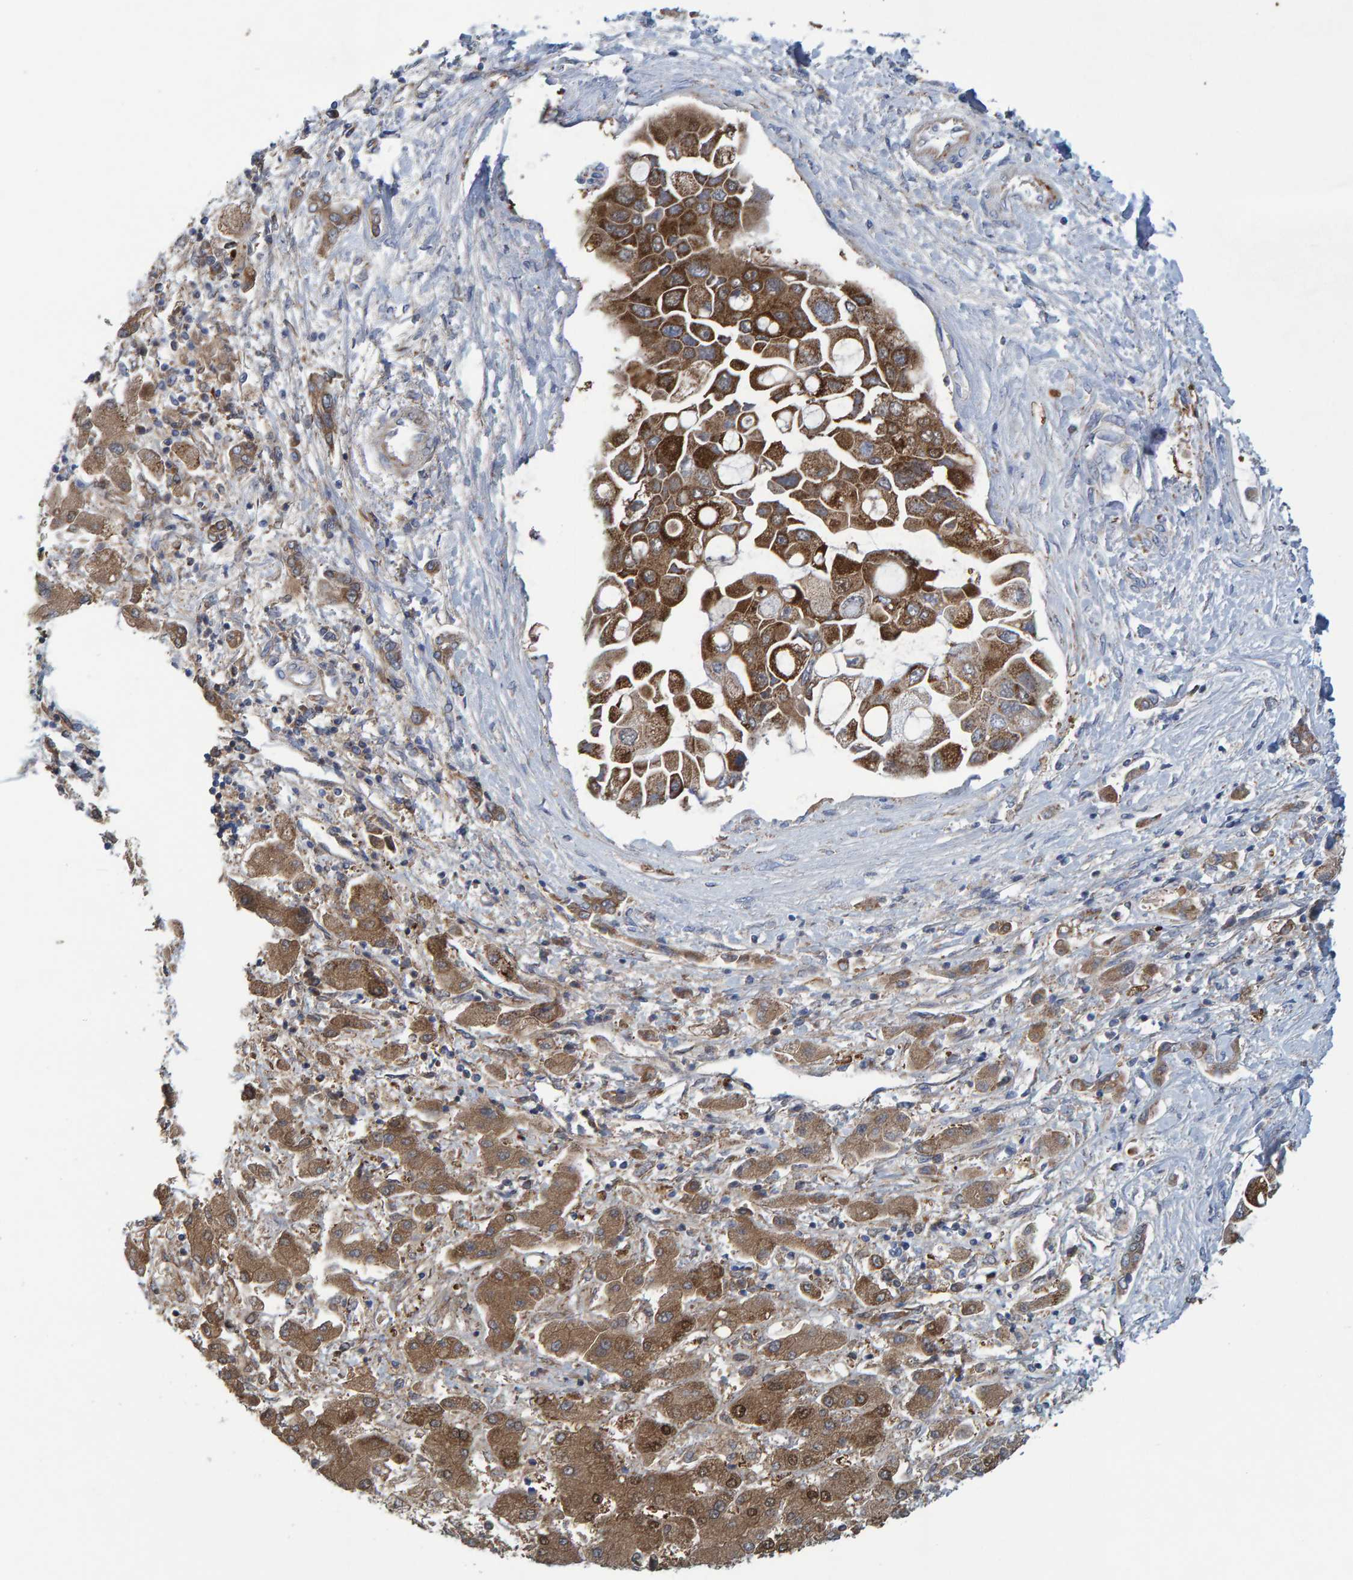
{"staining": {"intensity": "strong", "quantity": ">75%", "location": "cytoplasmic/membranous"}, "tissue": "liver cancer", "cell_type": "Tumor cells", "image_type": "cancer", "snomed": [{"axis": "morphology", "description": "Cholangiocarcinoma"}, {"axis": "topography", "description": "Liver"}], "caption": "Immunohistochemistry staining of liver cancer (cholangiocarcinoma), which demonstrates high levels of strong cytoplasmic/membranous positivity in approximately >75% of tumor cells indicating strong cytoplasmic/membranous protein positivity. The staining was performed using DAB (3,3'-diaminobenzidine) (brown) for protein detection and nuclei were counterstained in hematoxylin (blue).", "gene": "MRPS7", "patient": {"sex": "male", "age": 50}}